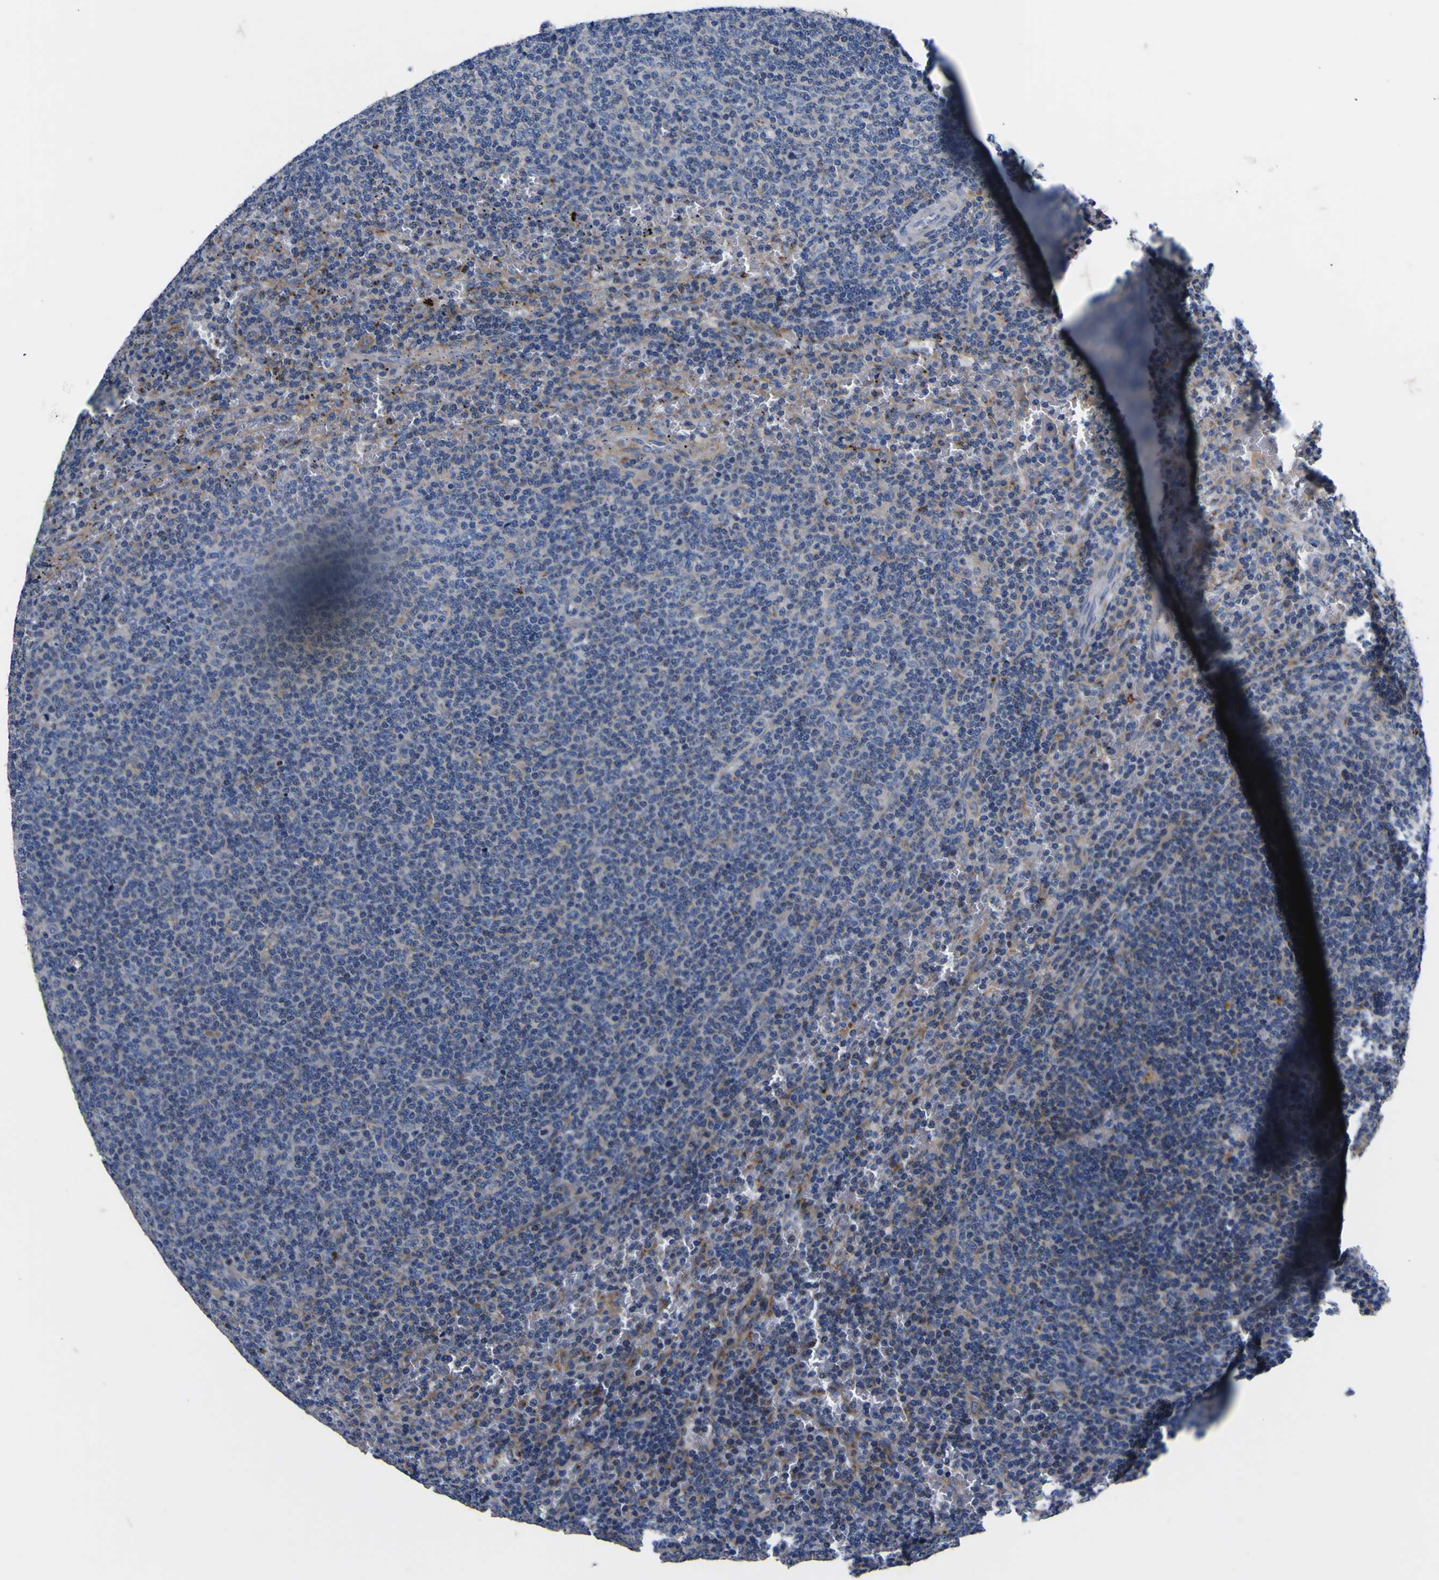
{"staining": {"intensity": "negative", "quantity": "none", "location": "none"}, "tissue": "lymphoma", "cell_type": "Tumor cells", "image_type": "cancer", "snomed": [{"axis": "morphology", "description": "Malignant lymphoma, non-Hodgkin's type, Low grade"}, {"axis": "topography", "description": "Spleen"}], "caption": "Immunohistochemical staining of malignant lymphoma, non-Hodgkin's type (low-grade) demonstrates no significant staining in tumor cells.", "gene": "COA1", "patient": {"sex": "female", "age": 50}}